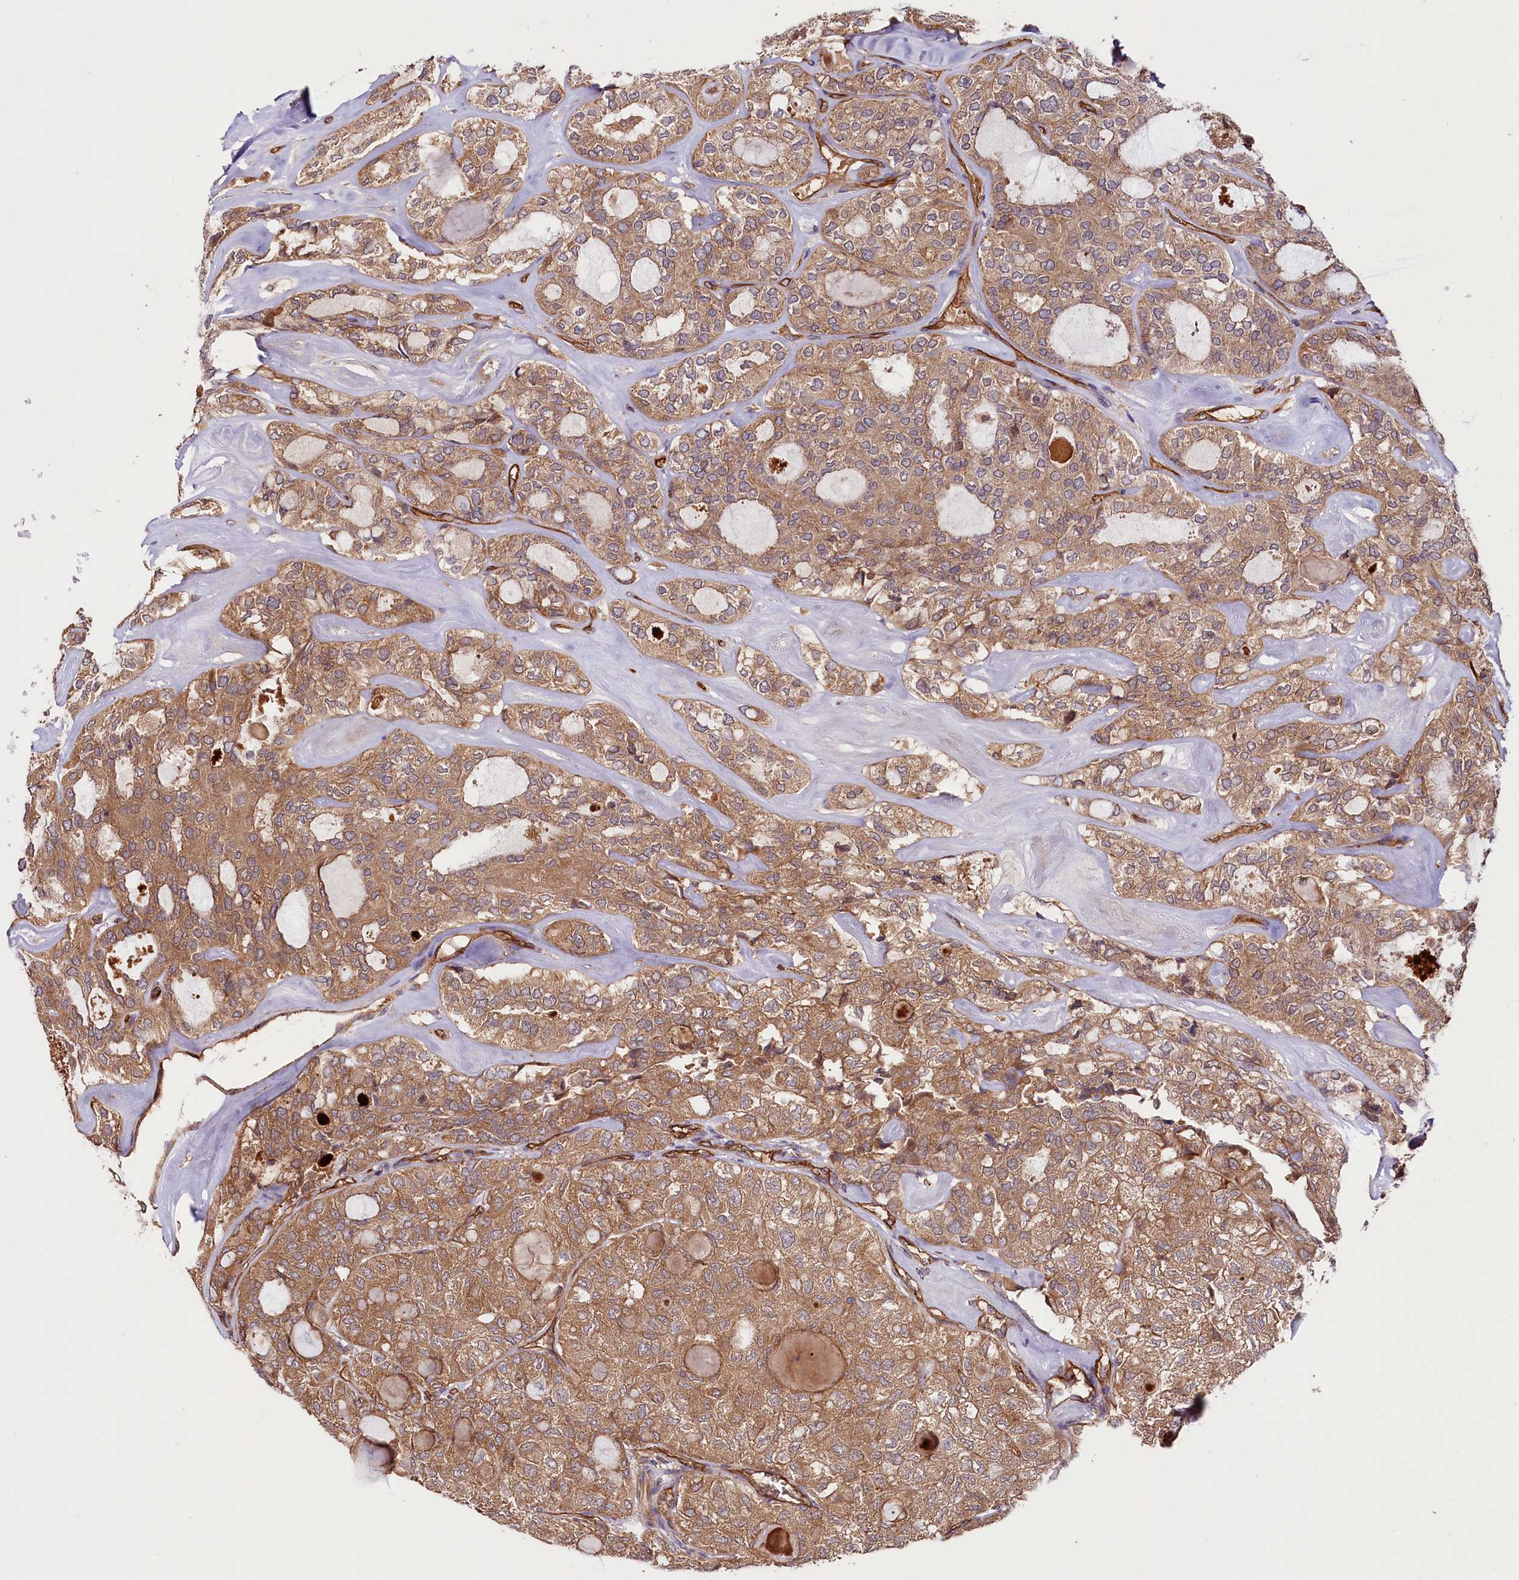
{"staining": {"intensity": "moderate", "quantity": ">75%", "location": "cytoplasmic/membranous"}, "tissue": "thyroid cancer", "cell_type": "Tumor cells", "image_type": "cancer", "snomed": [{"axis": "morphology", "description": "Follicular adenoma carcinoma, NOS"}, {"axis": "topography", "description": "Thyroid gland"}], "caption": "The immunohistochemical stain highlights moderate cytoplasmic/membranous positivity in tumor cells of thyroid cancer tissue. Using DAB (brown) and hematoxylin (blue) stains, captured at high magnification using brightfield microscopy.", "gene": "CEP295", "patient": {"sex": "male", "age": 75}}